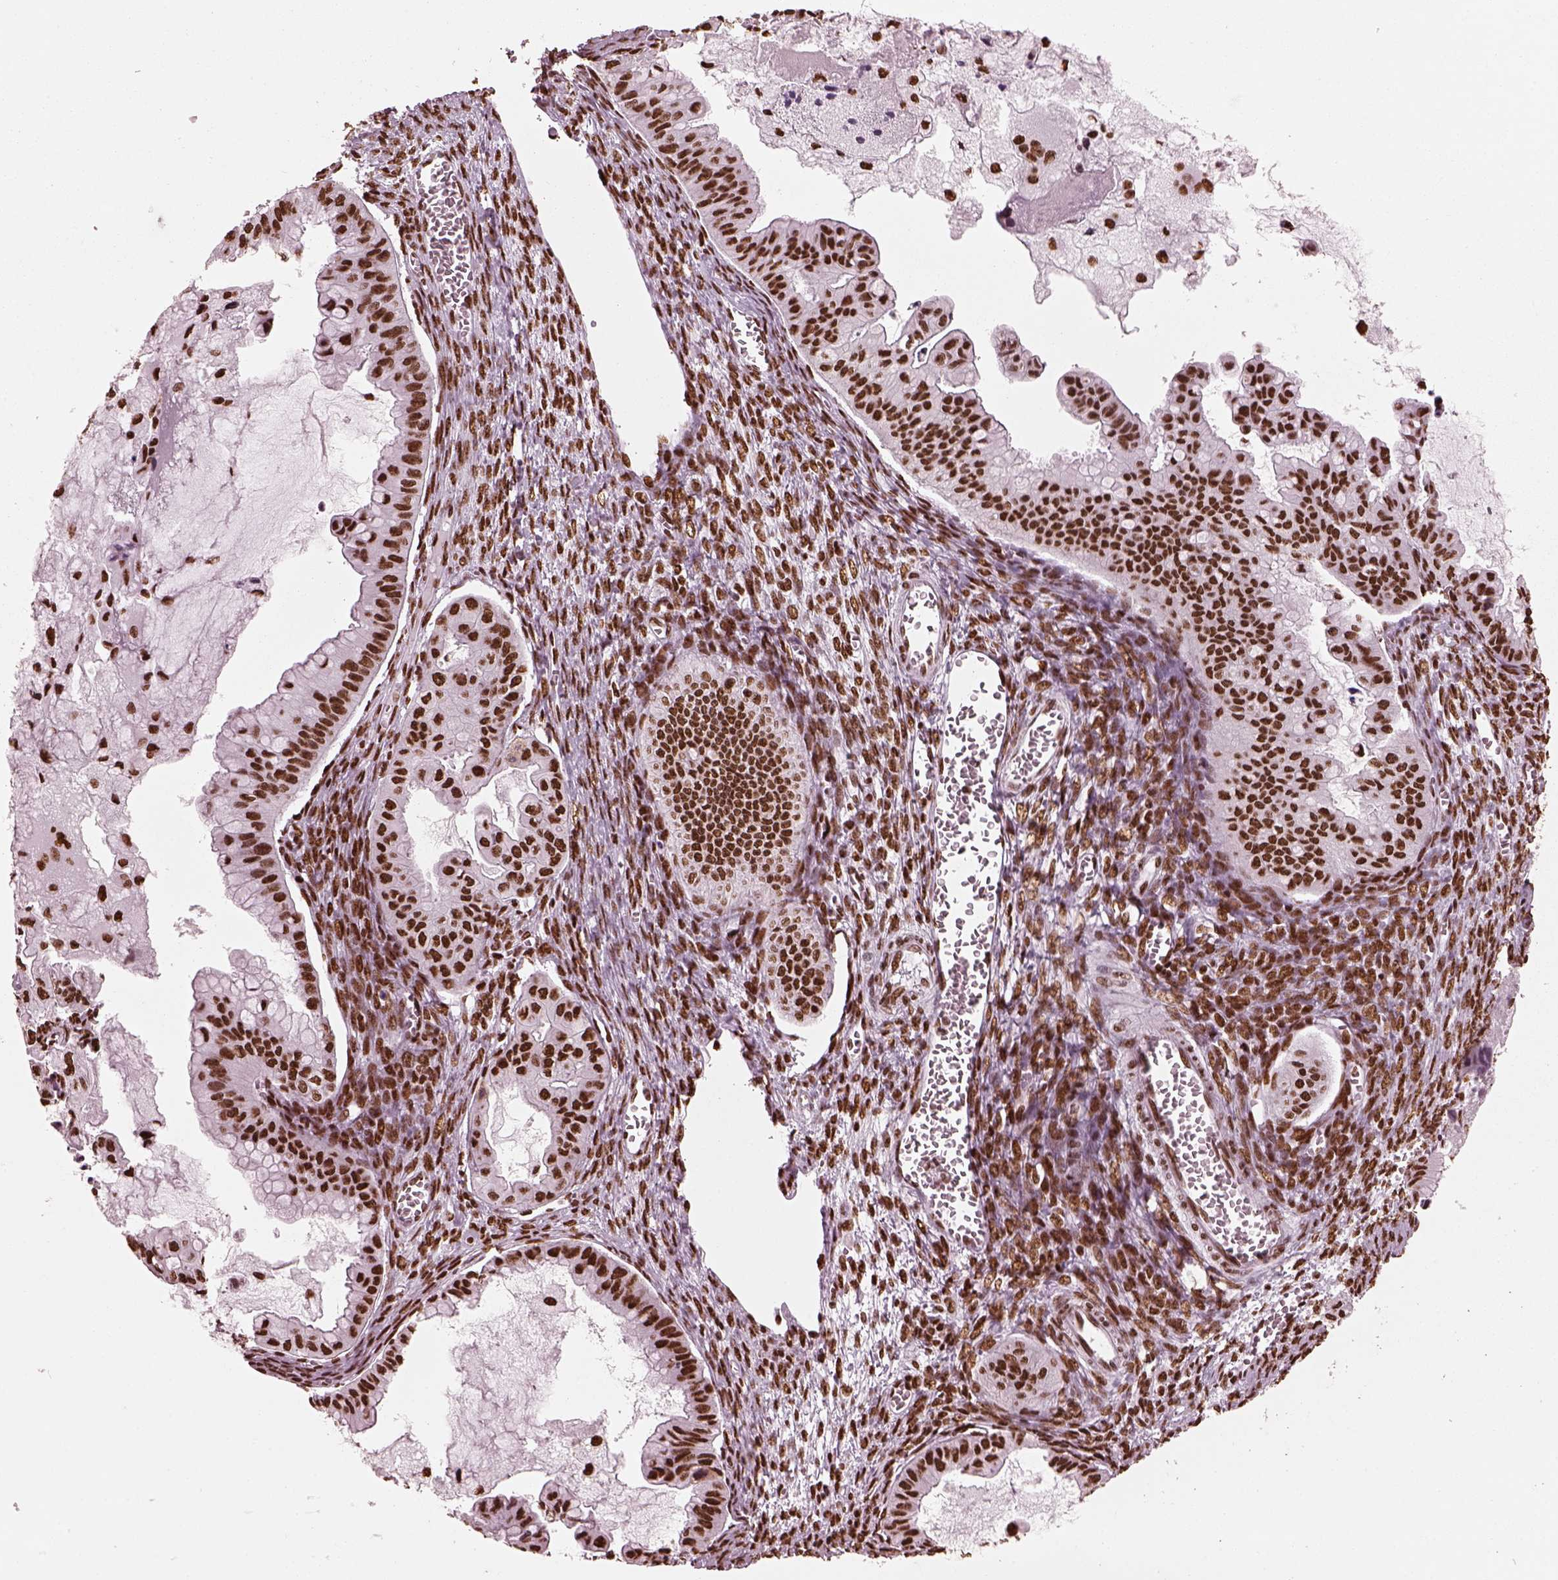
{"staining": {"intensity": "strong", "quantity": ">75%", "location": "nuclear"}, "tissue": "ovarian cancer", "cell_type": "Tumor cells", "image_type": "cancer", "snomed": [{"axis": "morphology", "description": "Cystadenocarcinoma, mucinous, NOS"}, {"axis": "topography", "description": "Ovary"}], "caption": "Ovarian cancer tissue shows strong nuclear positivity in approximately >75% of tumor cells, visualized by immunohistochemistry.", "gene": "CBFA2T3", "patient": {"sex": "female", "age": 72}}